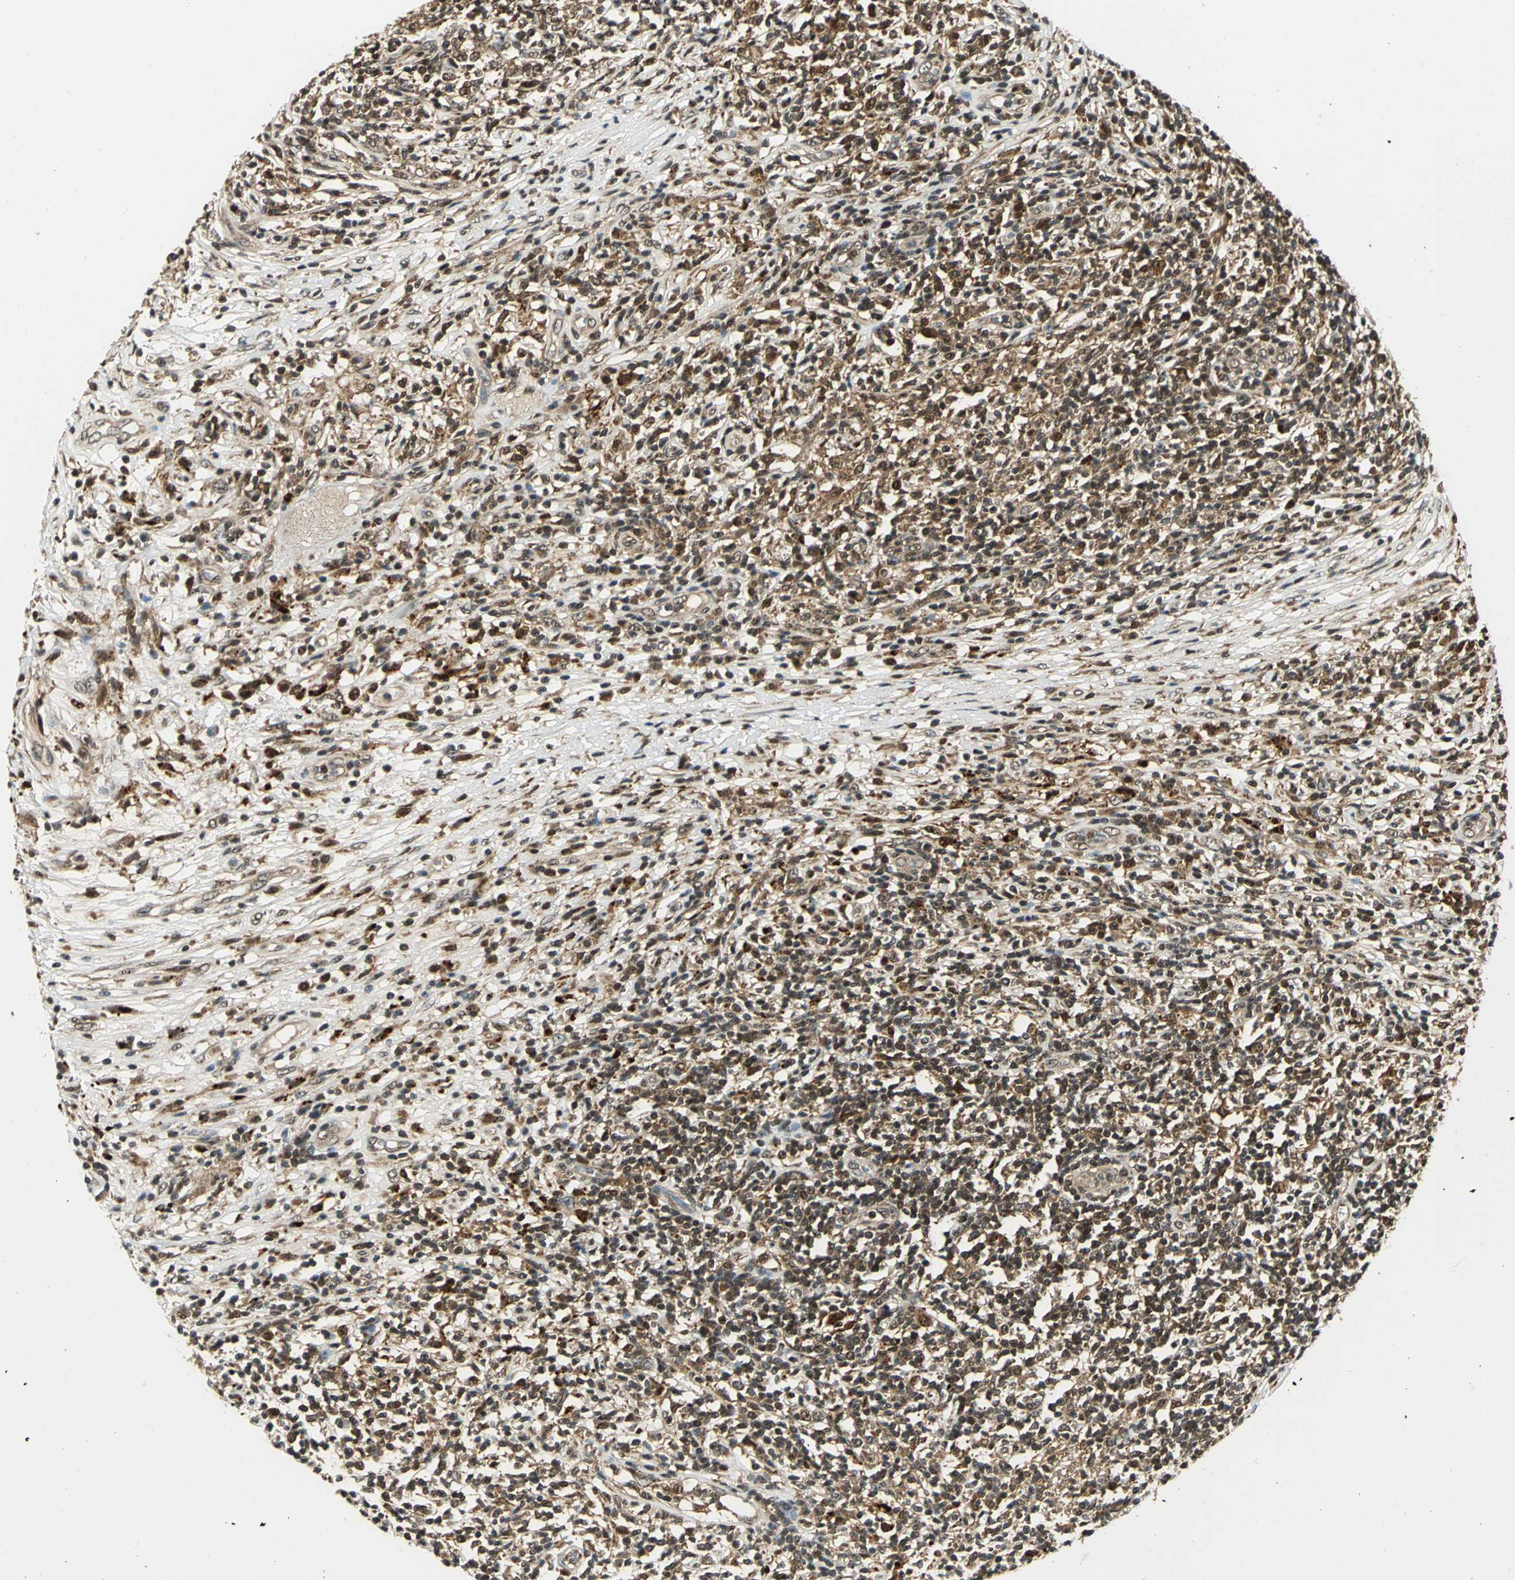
{"staining": {"intensity": "moderate", "quantity": ">75%", "location": "cytoplasmic/membranous,nuclear"}, "tissue": "lymphoma", "cell_type": "Tumor cells", "image_type": "cancer", "snomed": [{"axis": "morphology", "description": "Malignant lymphoma, non-Hodgkin's type, High grade"}, {"axis": "topography", "description": "Lymph node"}], "caption": "Immunohistochemistry (DAB) staining of human high-grade malignant lymphoma, non-Hodgkin's type displays moderate cytoplasmic/membranous and nuclear protein expression in approximately >75% of tumor cells.", "gene": "PPP1R13L", "patient": {"sex": "female", "age": 84}}